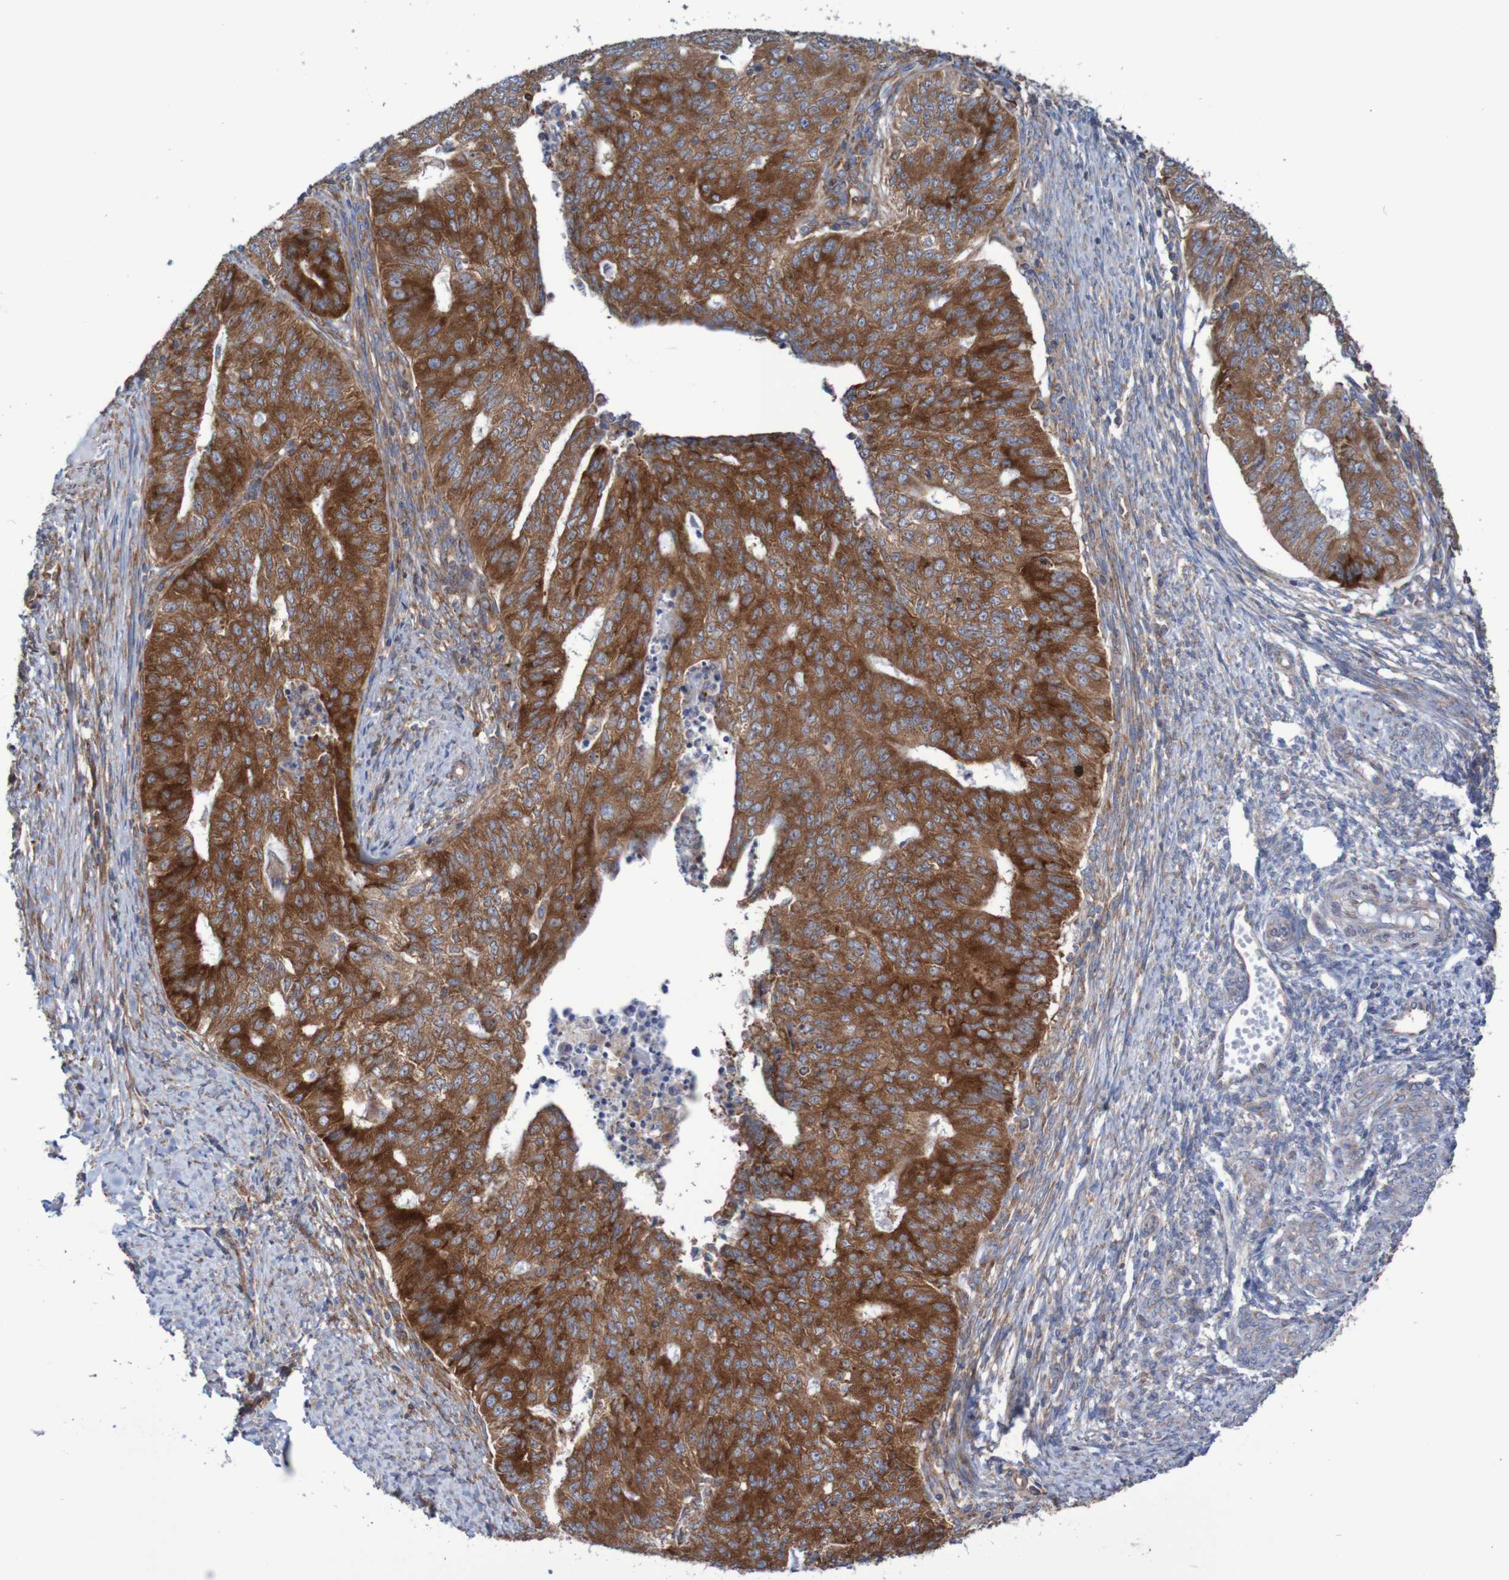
{"staining": {"intensity": "strong", "quantity": ">75%", "location": "cytoplasmic/membranous"}, "tissue": "endometrial cancer", "cell_type": "Tumor cells", "image_type": "cancer", "snomed": [{"axis": "morphology", "description": "Adenocarcinoma, NOS"}, {"axis": "topography", "description": "Endometrium"}], "caption": "The image shows a brown stain indicating the presence of a protein in the cytoplasmic/membranous of tumor cells in endometrial cancer. Using DAB (brown) and hematoxylin (blue) stains, captured at high magnification using brightfield microscopy.", "gene": "FXR2", "patient": {"sex": "female", "age": 32}}